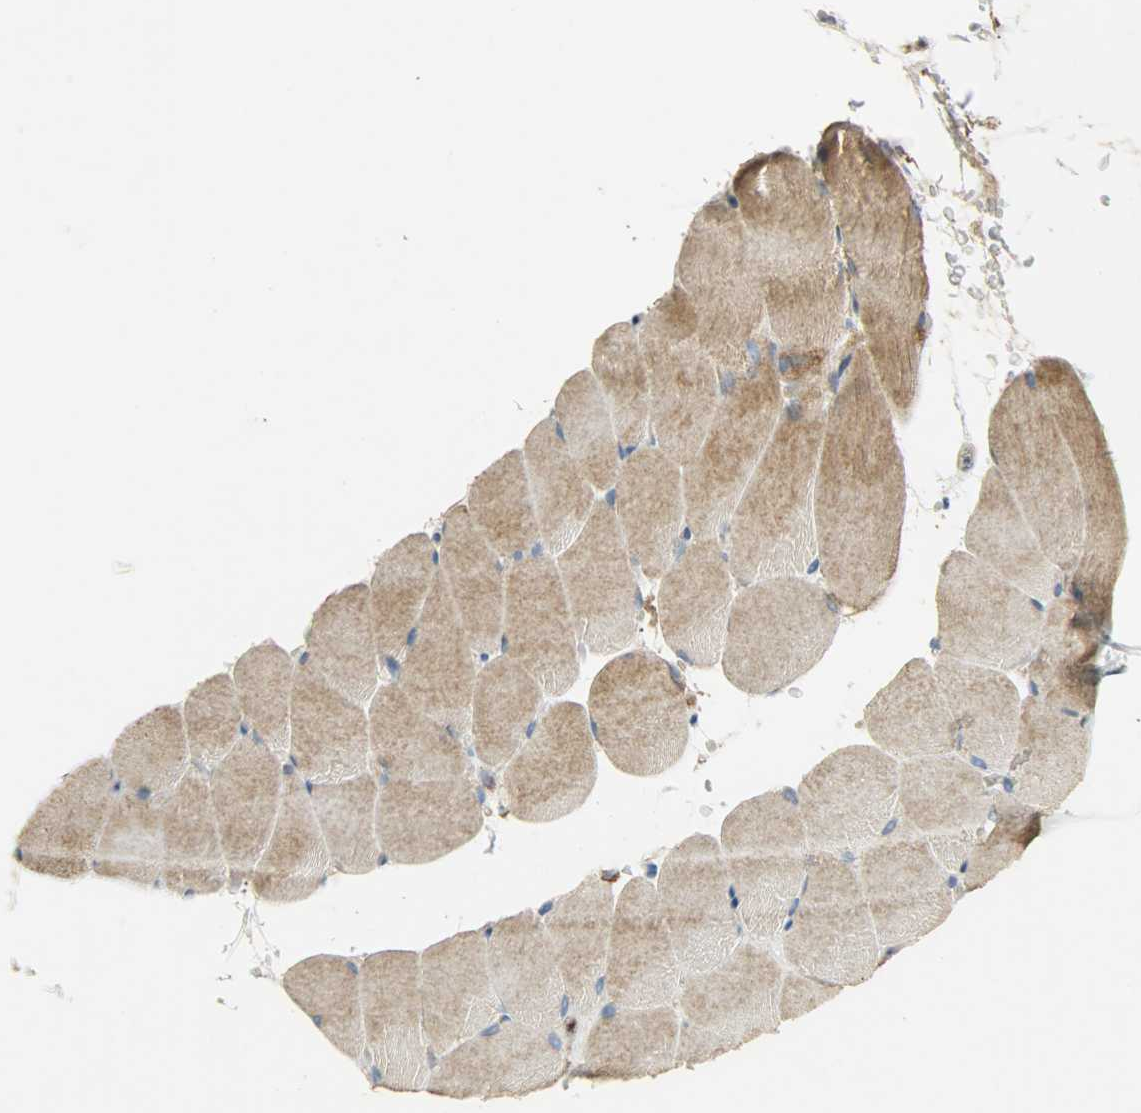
{"staining": {"intensity": "moderate", "quantity": ">75%", "location": "cytoplasmic/membranous"}, "tissue": "skeletal muscle", "cell_type": "Myocytes", "image_type": "normal", "snomed": [{"axis": "morphology", "description": "Normal tissue, NOS"}, {"axis": "topography", "description": "Skeletal muscle"}], "caption": "A high-resolution photomicrograph shows immunohistochemistry staining of normal skeletal muscle, which demonstrates moderate cytoplasmic/membranous expression in approximately >75% of myocytes.", "gene": "HDHD5", "patient": {"sex": "female", "age": 37}}